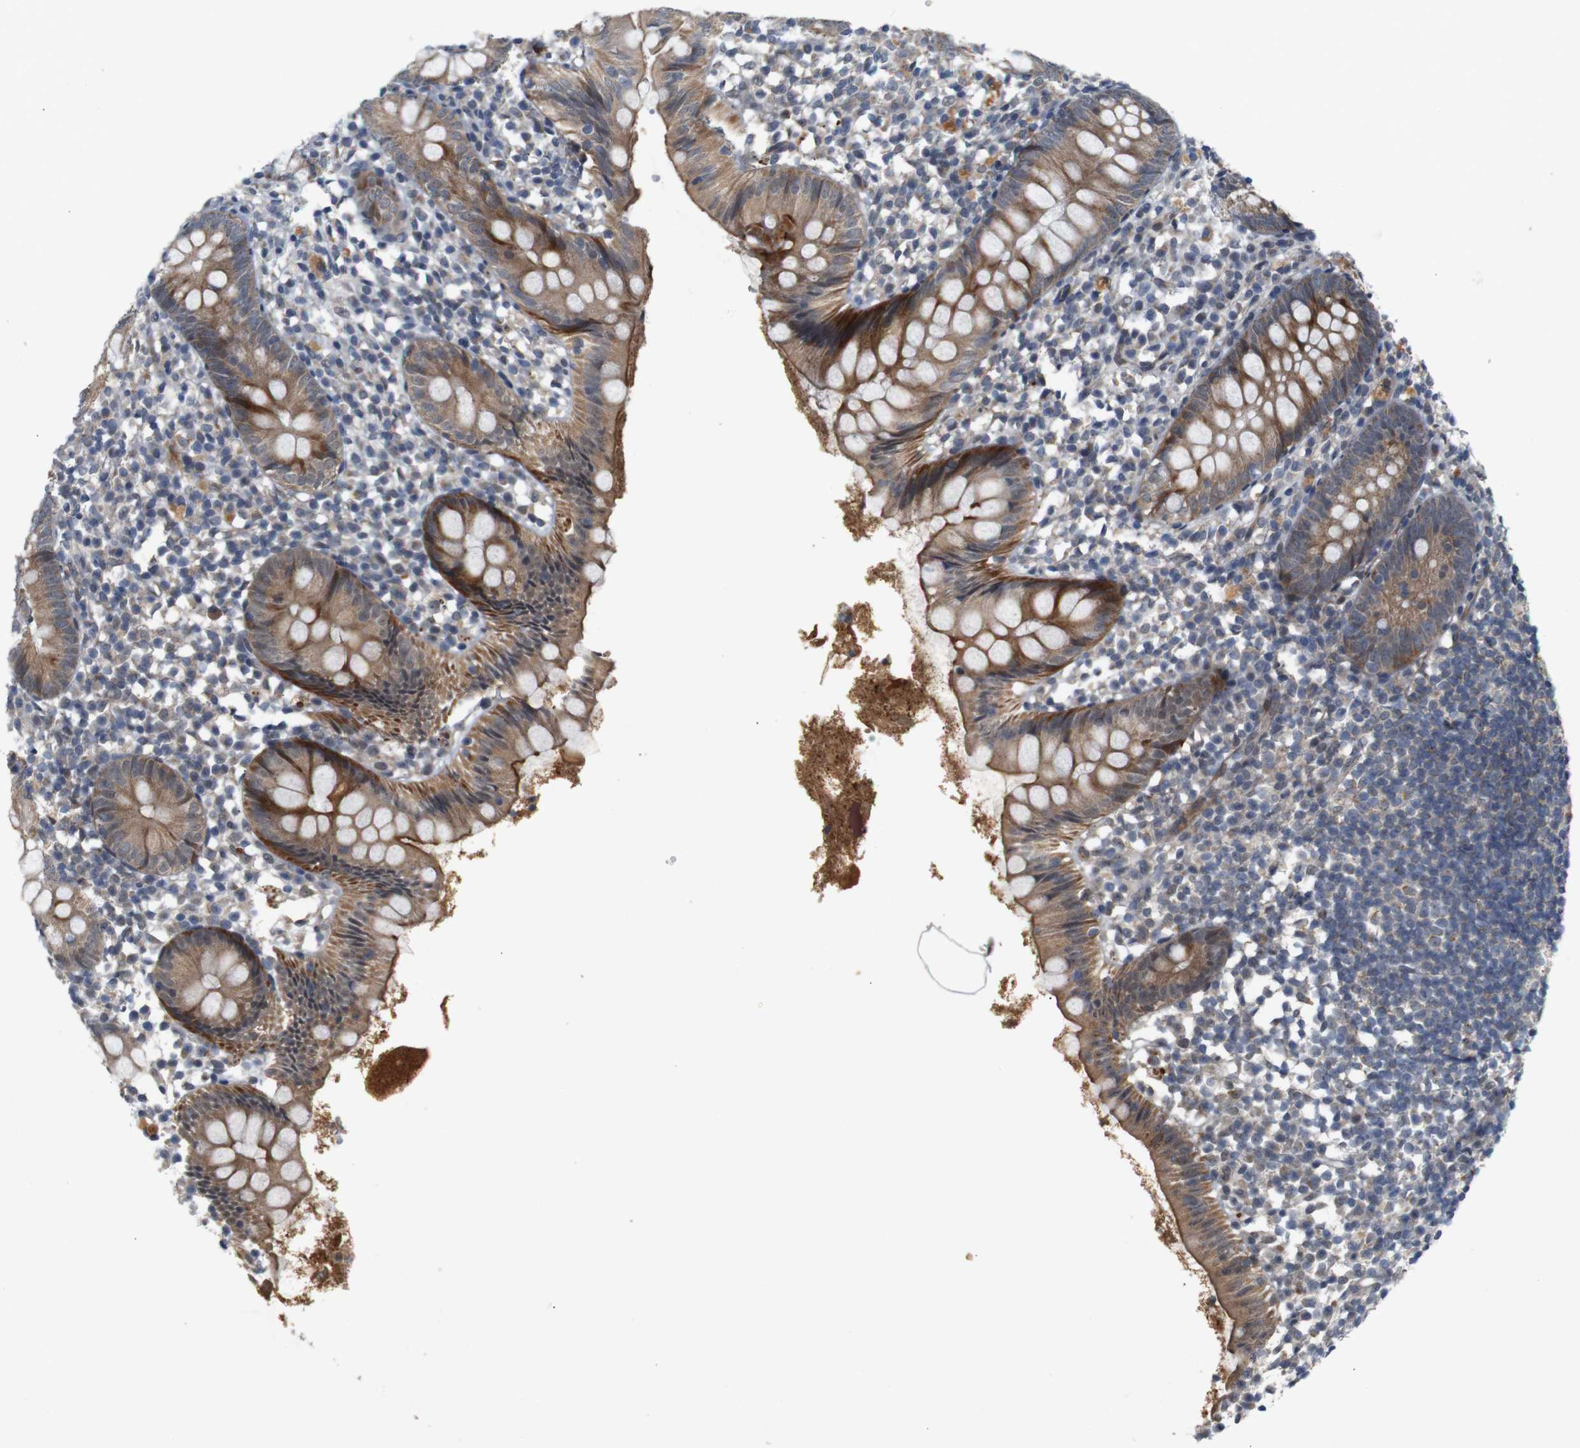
{"staining": {"intensity": "moderate", "quantity": ">75%", "location": "cytoplasmic/membranous"}, "tissue": "appendix", "cell_type": "Glandular cells", "image_type": "normal", "snomed": [{"axis": "morphology", "description": "Normal tissue, NOS"}, {"axis": "topography", "description": "Appendix"}], "caption": "Glandular cells show medium levels of moderate cytoplasmic/membranous positivity in about >75% of cells in normal human appendix. The staining was performed using DAB, with brown indicating positive protein expression. Nuclei are stained blue with hematoxylin.", "gene": "ATP7B", "patient": {"sex": "female", "age": 20}}